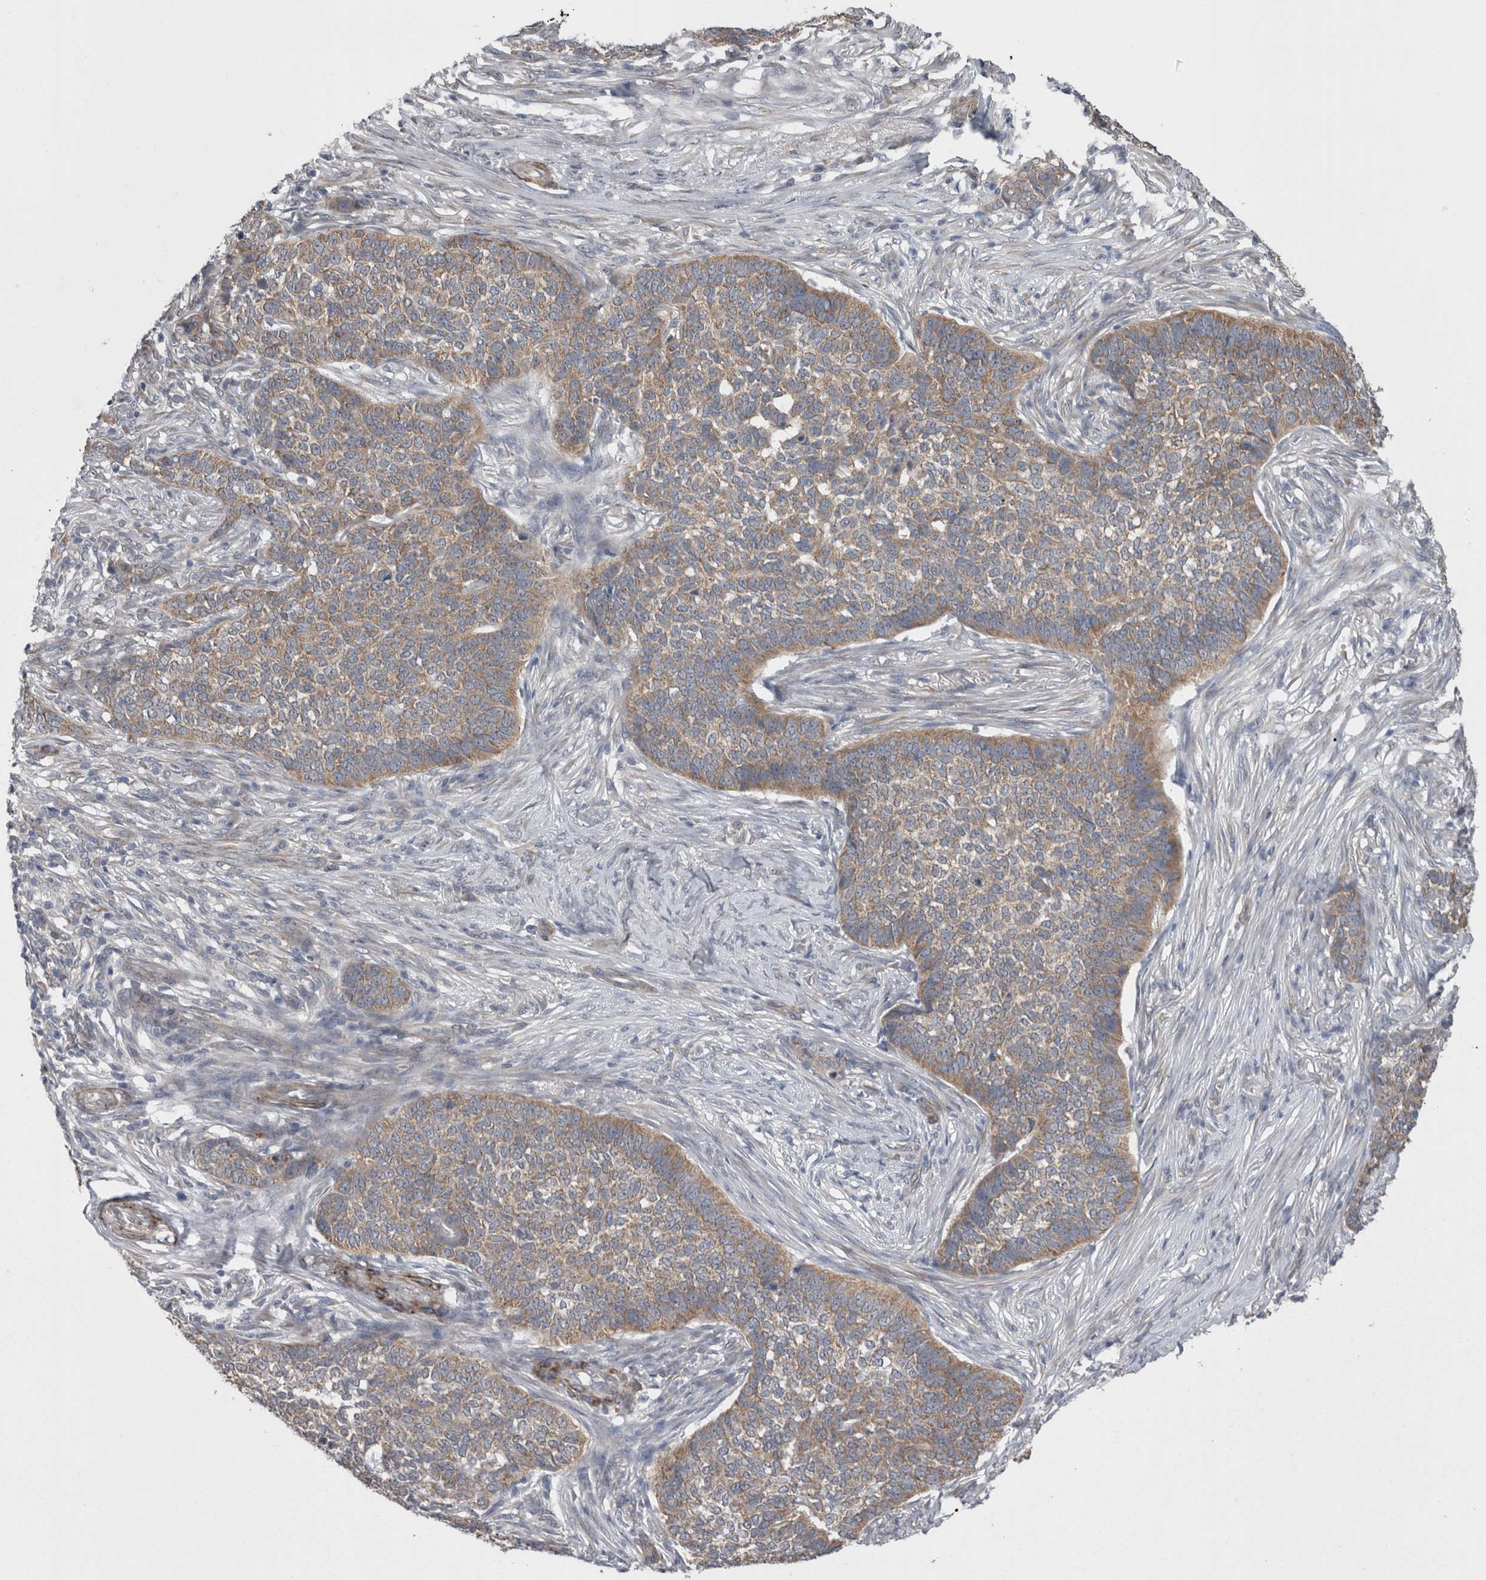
{"staining": {"intensity": "weak", "quantity": "25%-75%", "location": "cytoplasmic/membranous"}, "tissue": "skin cancer", "cell_type": "Tumor cells", "image_type": "cancer", "snomed": [{"axis": "morphology", "description": "Basal cell carcinoma"}, {"axis": "topography", "description": "Skin"}], "caption": "High-power microscopy captured an immunohistochemistry (IHC) micrograph of skin cancer, revealing weak cytoplasmic/membranous staining in about 25%-75% of tumor cells. (IHC, brightfield microscopy, high magnification).", "gene": "DDX6", "patient": {"sex": "male", "age": 85}}